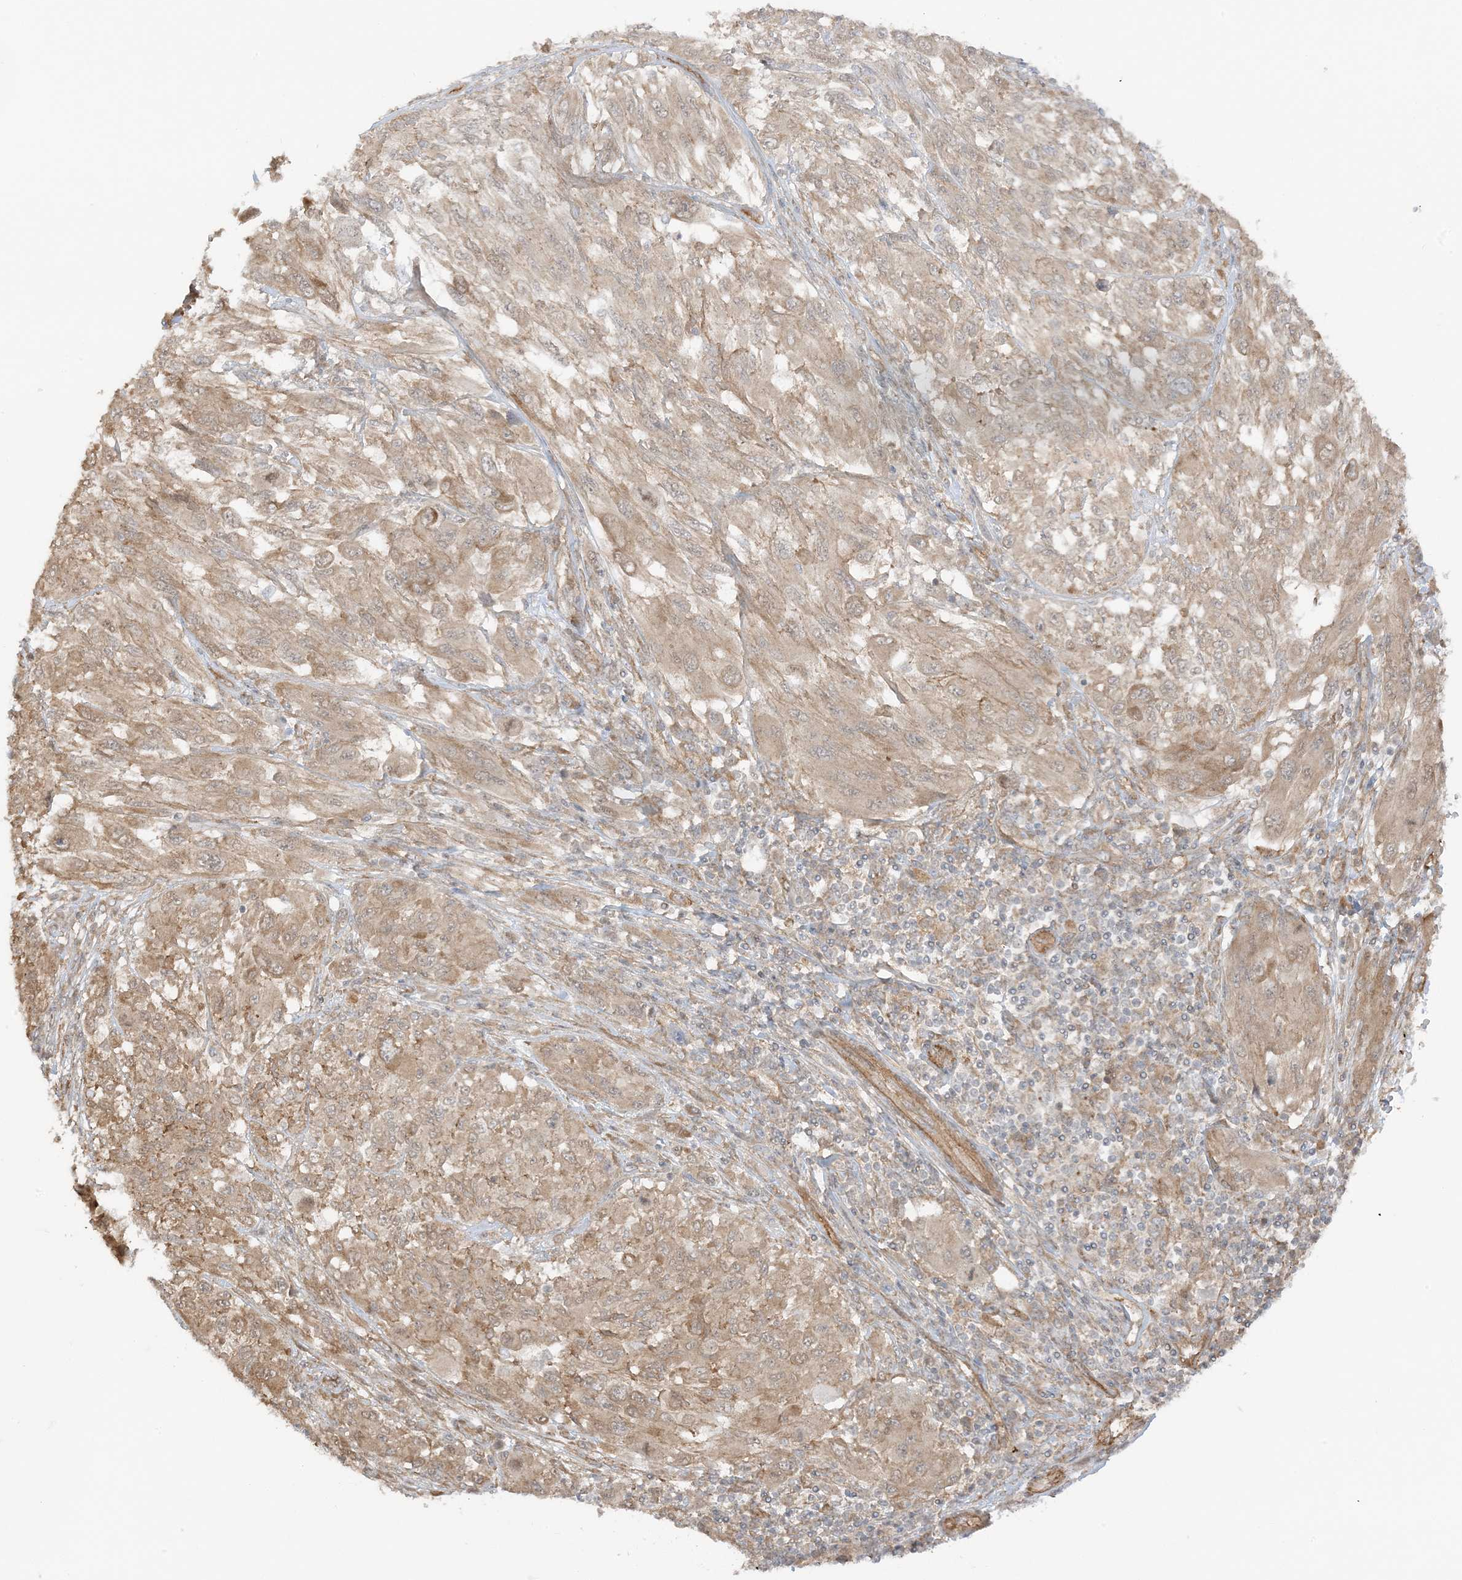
{"staining": {"intensity": "moderate", "quantity": "25%-75%", "location": "cytoplasmic/membranous"}, "tissue": "melanoma", "cell_type": "Tumor cells", "image_type": "cancer", "snomed": [{"axis": "morphology", "description": "Malignant melanoma, NOS"}, {"axis": "topography", "description": "Skin"}], "caption": "DAB (3,3'-diaminobenzidine) immunohistochemical staining of melanoma exhibits moderate cytoplasmic/membranous protein staining in approximately 25%-75% of tumor cells.", "gene": "UBAP2L", "patient": {"sex": "female", "age": 91}}